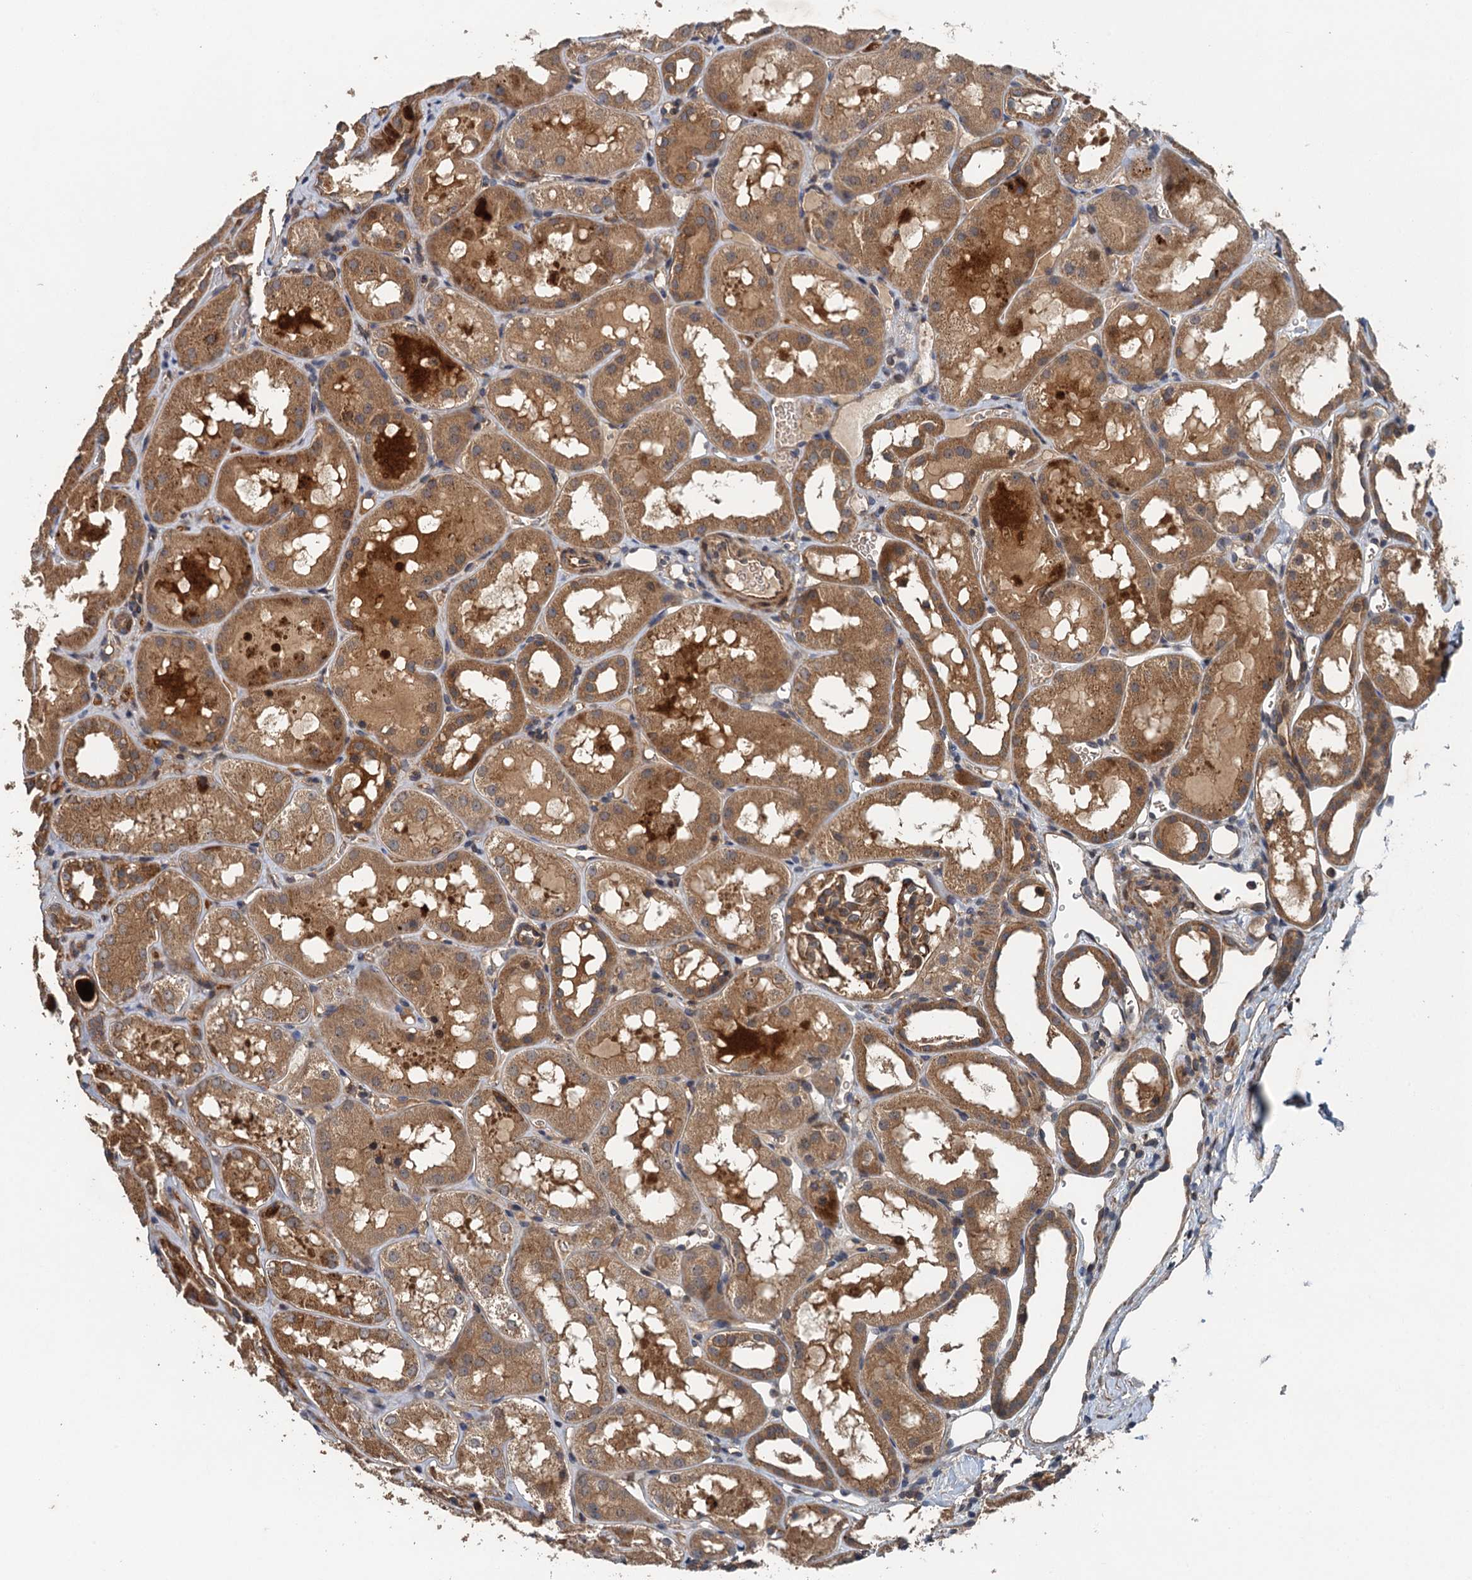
{"staining": {"intensity": "moderate", "quantity": ">75%", "location": "cytoplasmic/membranous"}, "tissue": "kidney", "cell_type": "Cells in glomeruli", "image_type": "normal", "snomed": [{"axis": "morphology", "description": "Normal tissue, NOS"}, {"axis": "topography", "description": "Kidney"}, {"axis": "topography", "description": "Urinary bladder"}], "caption": "Kidney stained with IHC demonstrates moderate cytoplasmic/membranous staining in about >75% of cells in glomeruli.", "gene": "BORCS5", "patient": {"sex": "male", "age": 16}}